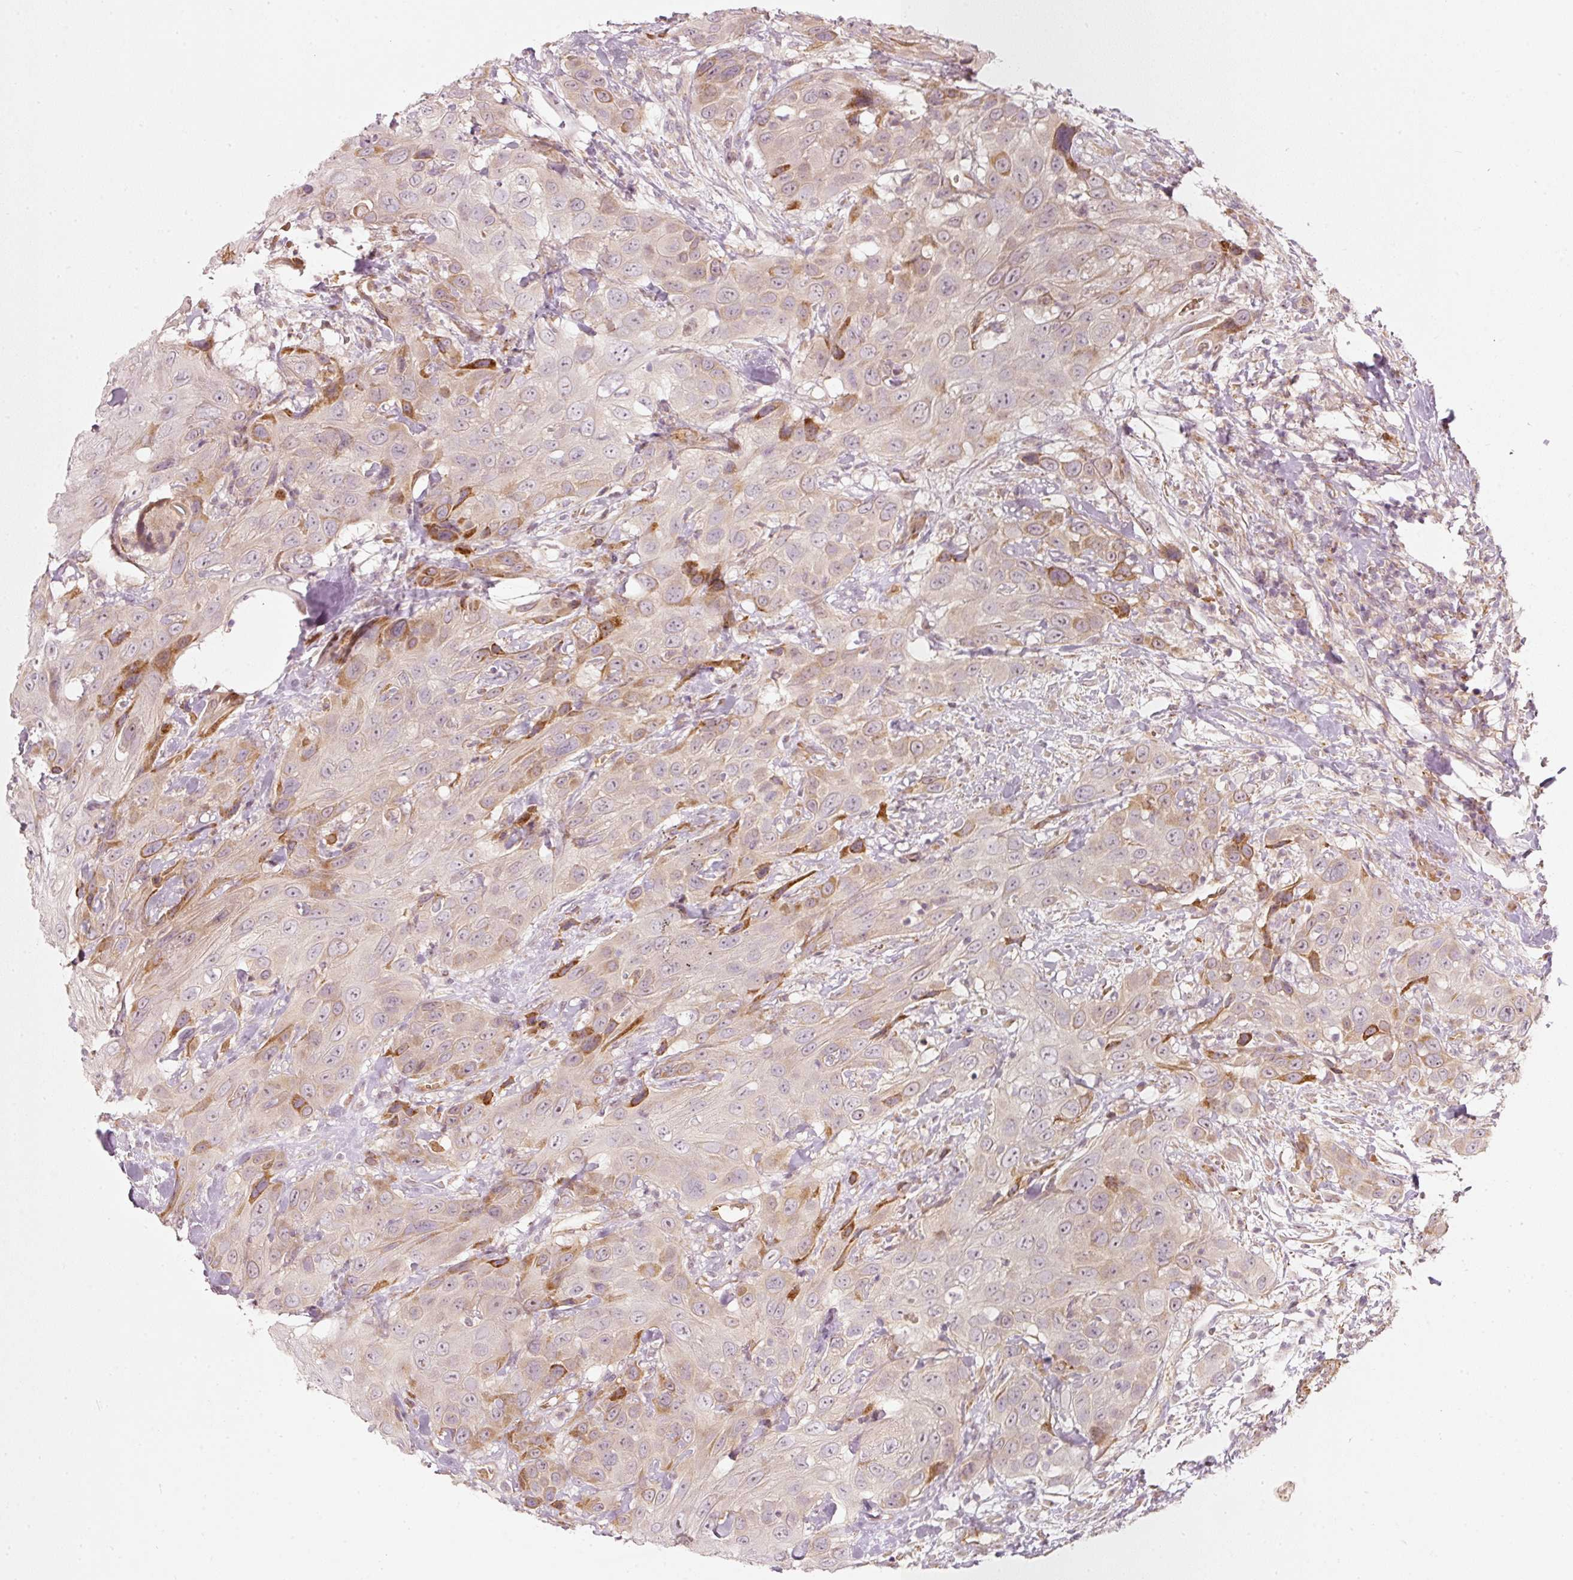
{"staining": {"intensity": "moderate", "quantity": "<25%", "location": "cytoplasmic/membranous"}, "tissue": "head and neck cancer", "cell_type": "Tumor cells", "image_type": "cancer", "snomed": [{"axis": "morphology", "description": "Squamous cell carcinoma, NOS"}, {"axis": "topography", "description": "Head-Neck"}], "caption": "This micrograph displays head and neck cancer (squamous cell carcinoma) stained with immunohistochemistry to label a protein in brown. The cytoplasmic/membranous of tumor cells show moderate positivity for the protein. Nuclei are counter-stained blue.", "gene": "KCNQ1", "patient": {"sex": "male", "age": 81}}